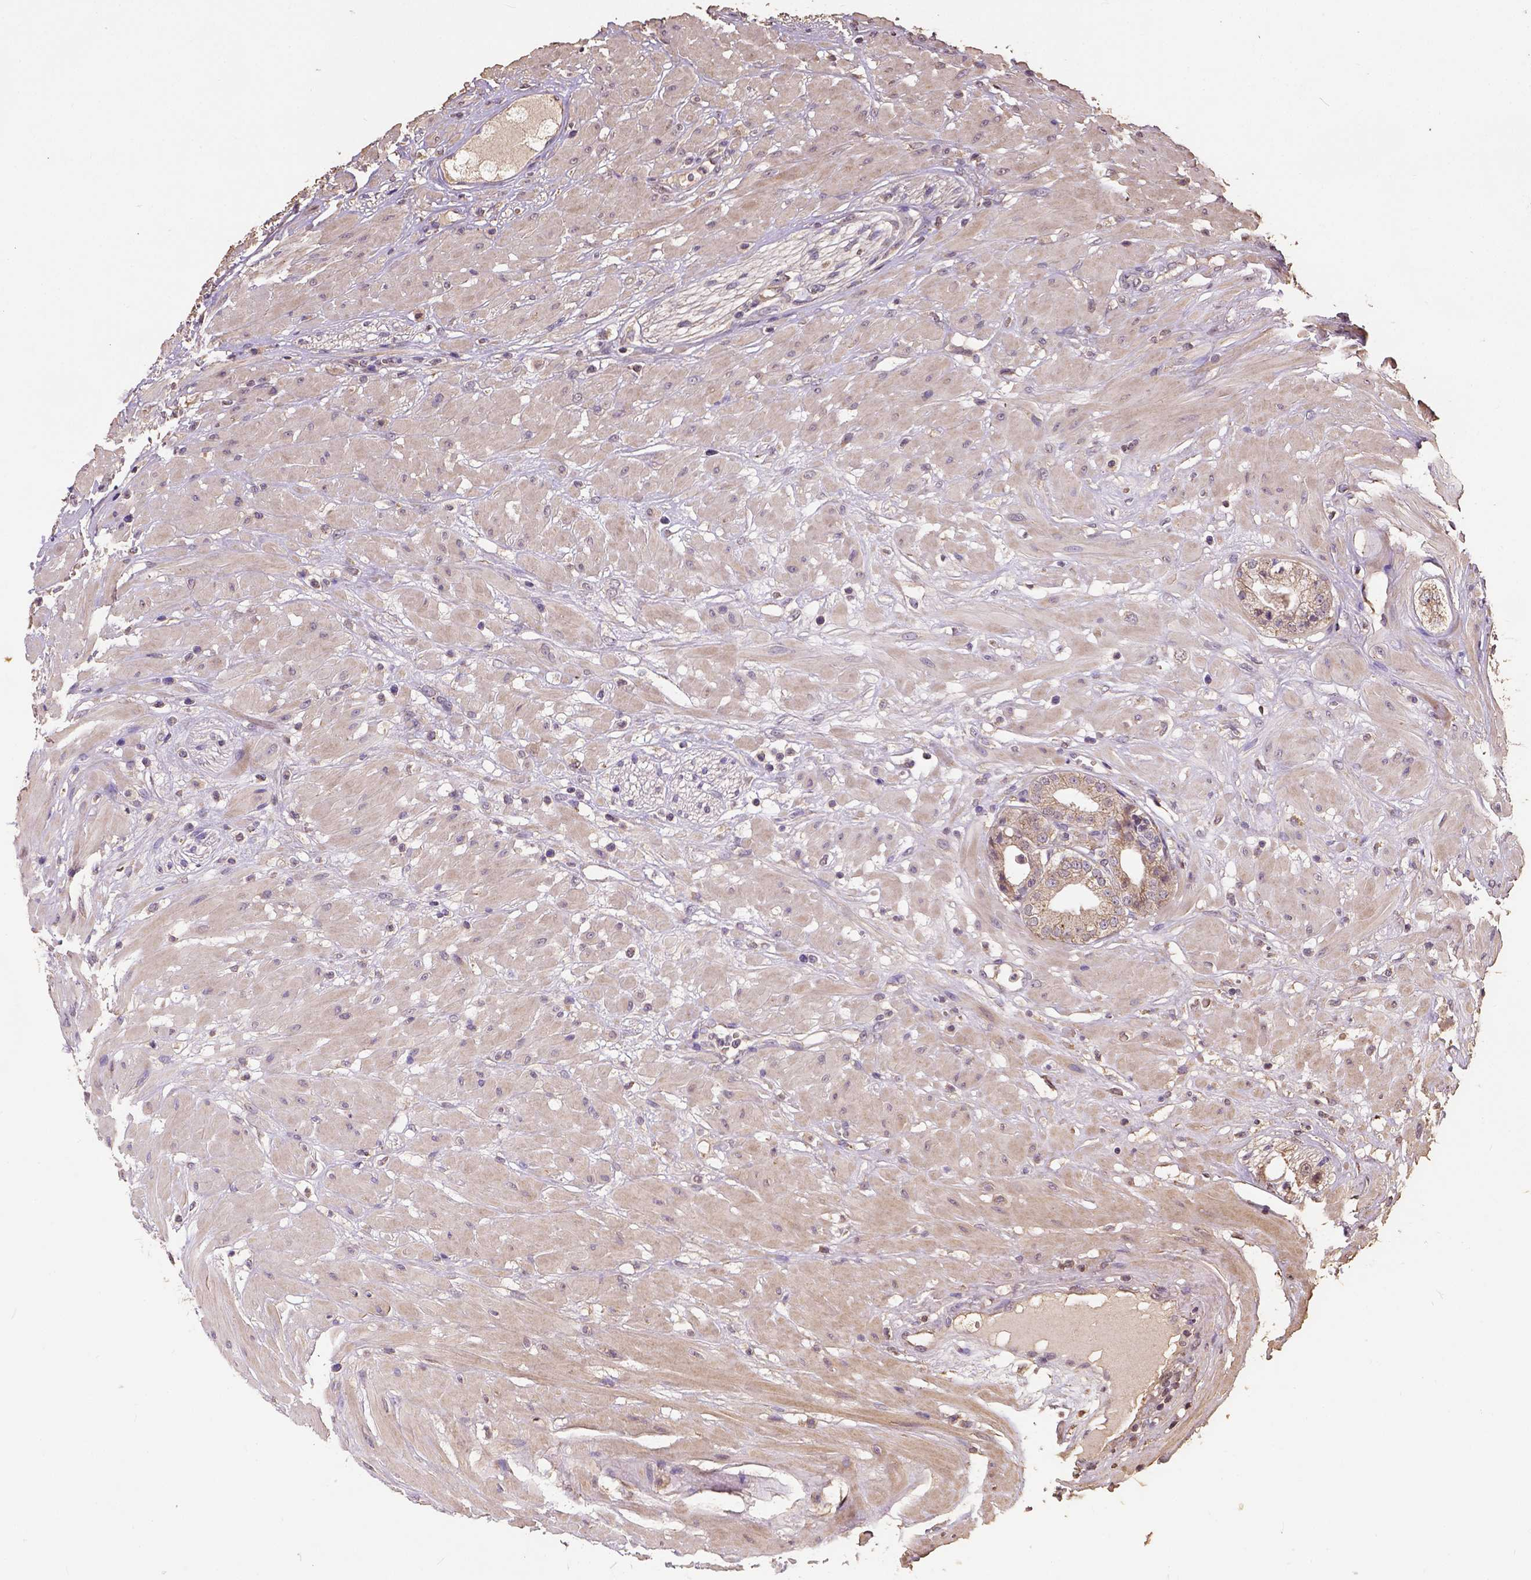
{"staining": {"intensity": "weak", "quantity": ">75%", "location": "cytoplasmic/membranous"}, "tissue": "prostate cancer", "cell_type": "Tumor cells", "image_type": "cancer", "snomed": [{"axis": "morphology", "description": "Adenocarcinoma, Low grade"}, {"axis": "topography", "description": "Prostate"}], "caption": "Human prostate adenocarcinoma (low-grade) stained with a protein marker exhibits weak staining in tumor cells.", "gene": "ATP1B3", "patient": {"sex": "male", "age": 60}}